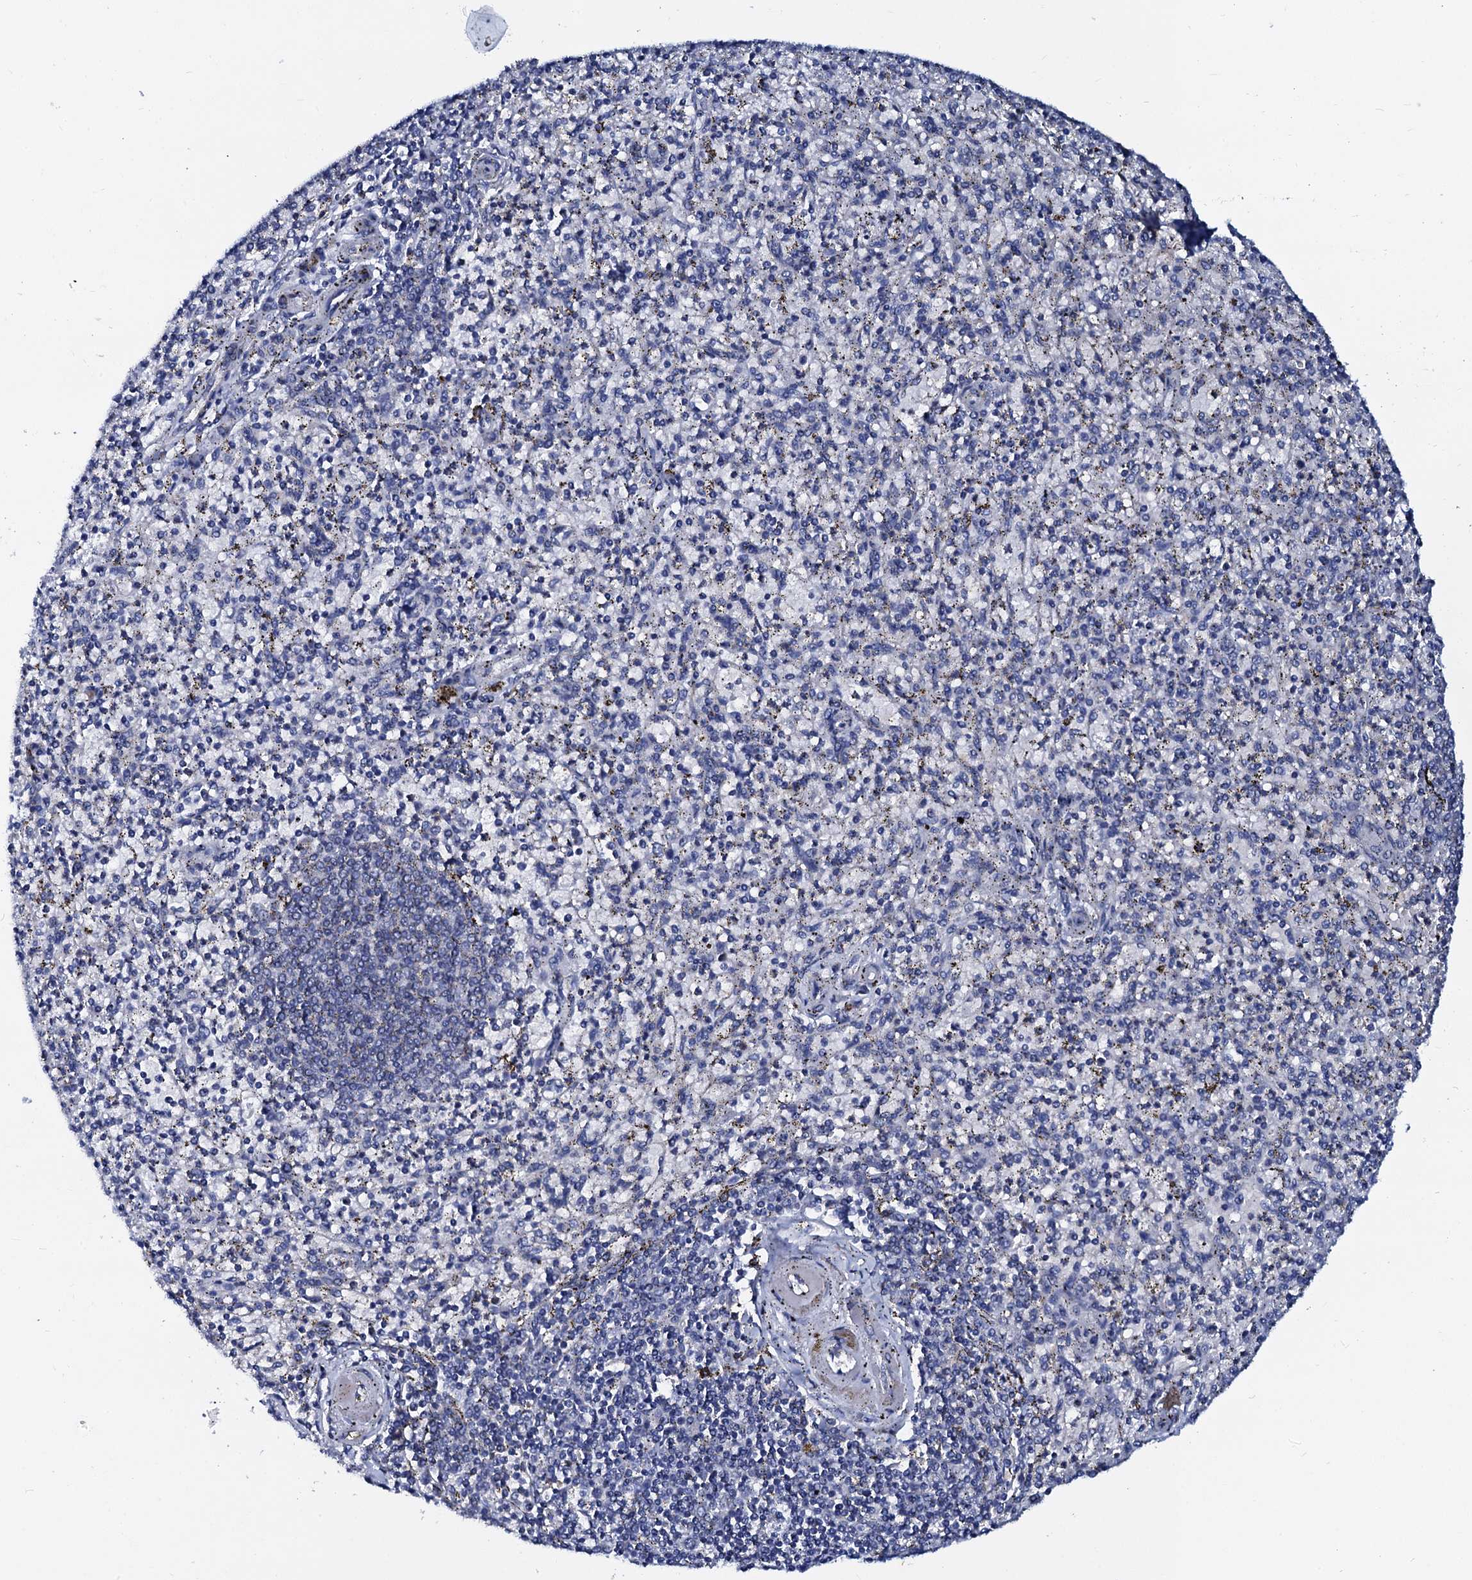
{"staining": {"intensity": "negative", "quantity": "none", "location": "none"}, "tissue": "spleen", "cell_type": "Cells in red pulp", "image_type": "normal", "snomed": [{"axis": "morphology", "description": "Normal tissue, NOS"}, {"axis": "topography", "description": "Spleen"}], "caption": "Protein analysis of unremarkable spleen demonstrates no significant staining in cells in red pulp.", "gene": "SLC37A4", "patient": {"sex": "male", "age": 72}}